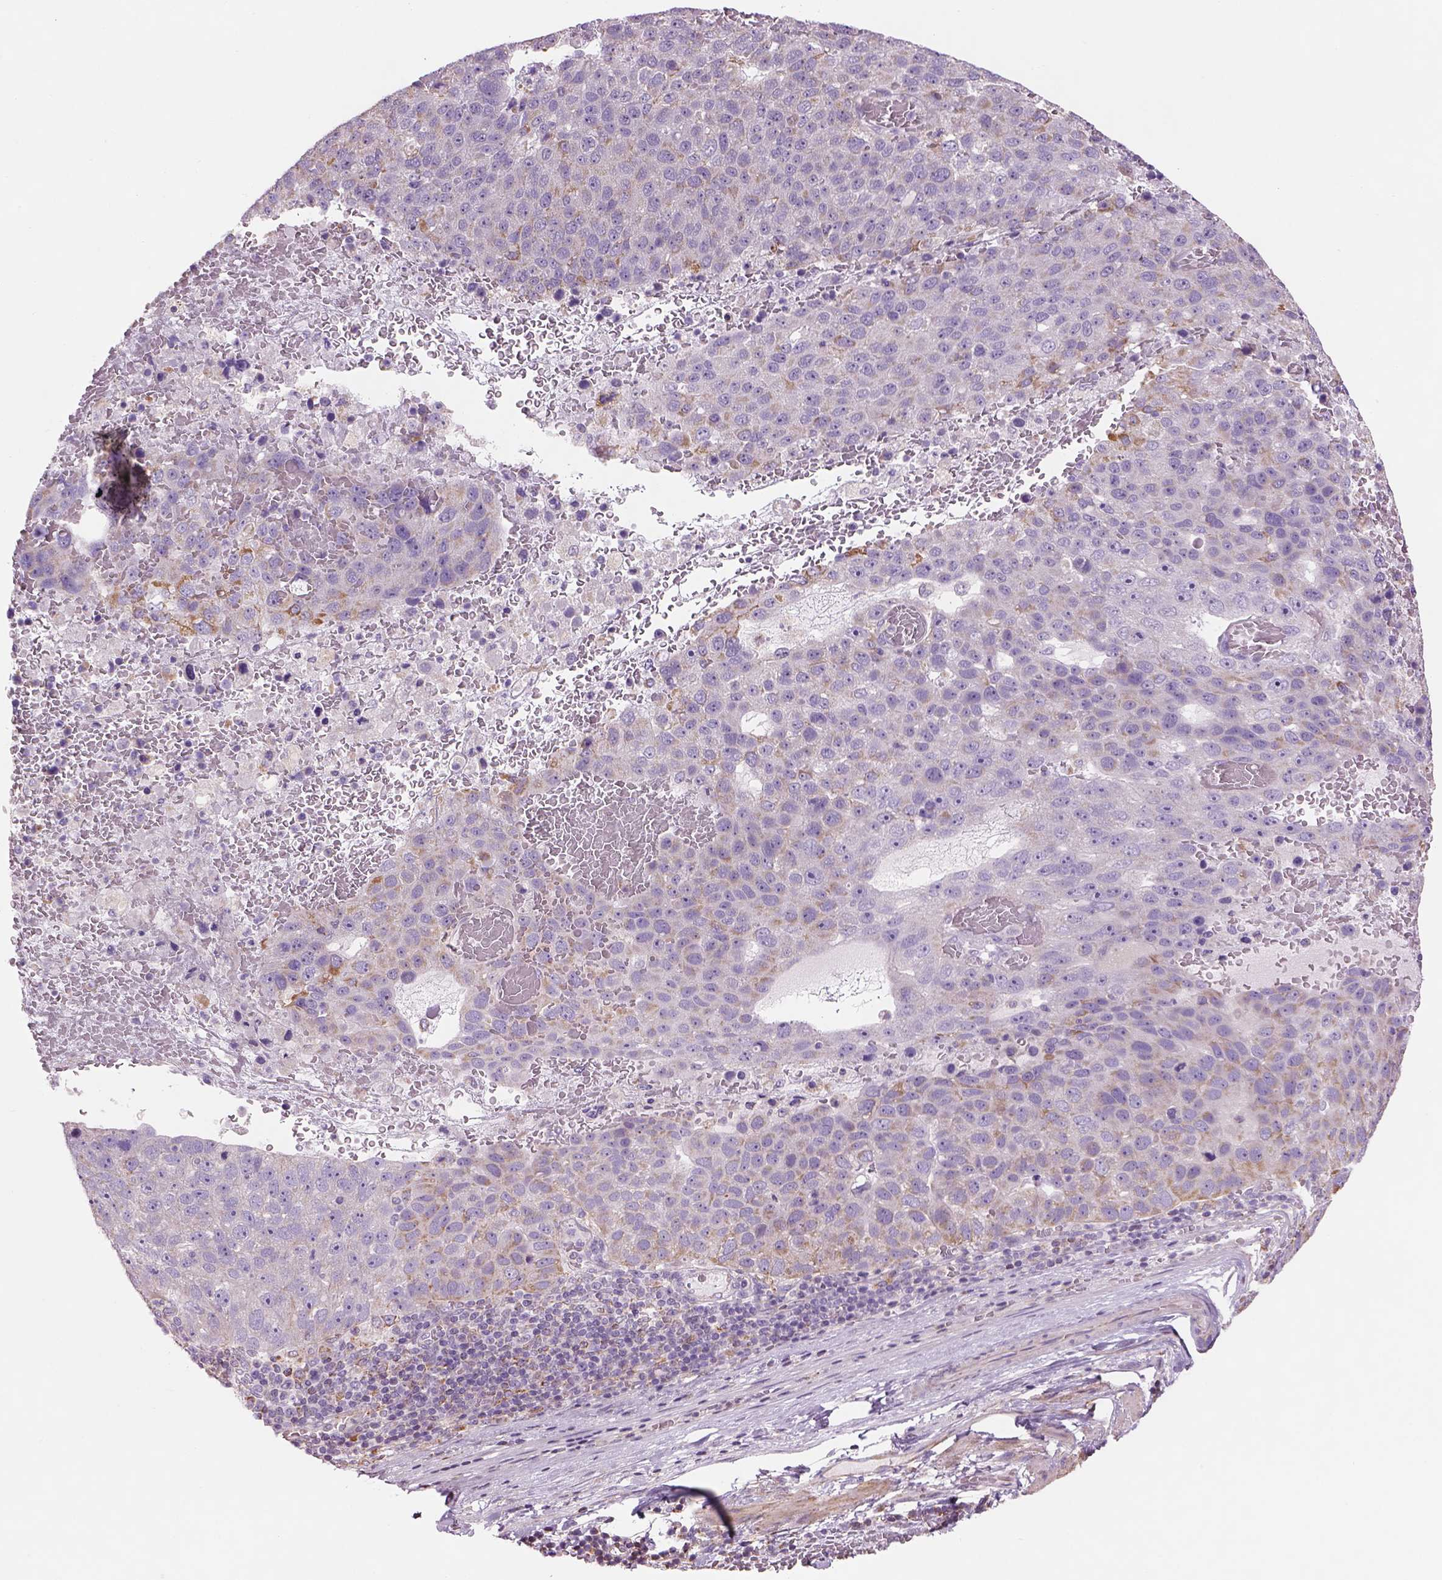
{"staining": {"intensity": "weak", "quantity": "<25%", "location": "cytoplasmic/membranous"}, "tissue": "pancreatic cancer", "cell_type": "Tumor cells", "image_type": "cancer", "snomed": [{"axis": "morphology", "description": "Adenocarcinoma, NOS"}, {"axis": "topography", "description": "Pancreas"}], "caption": "Tumor cells are negative for brown protein staining in pancreatic adenocarcinoma.", "gene": "IFT52", "patient": {"sex": "female", "age": 61}}